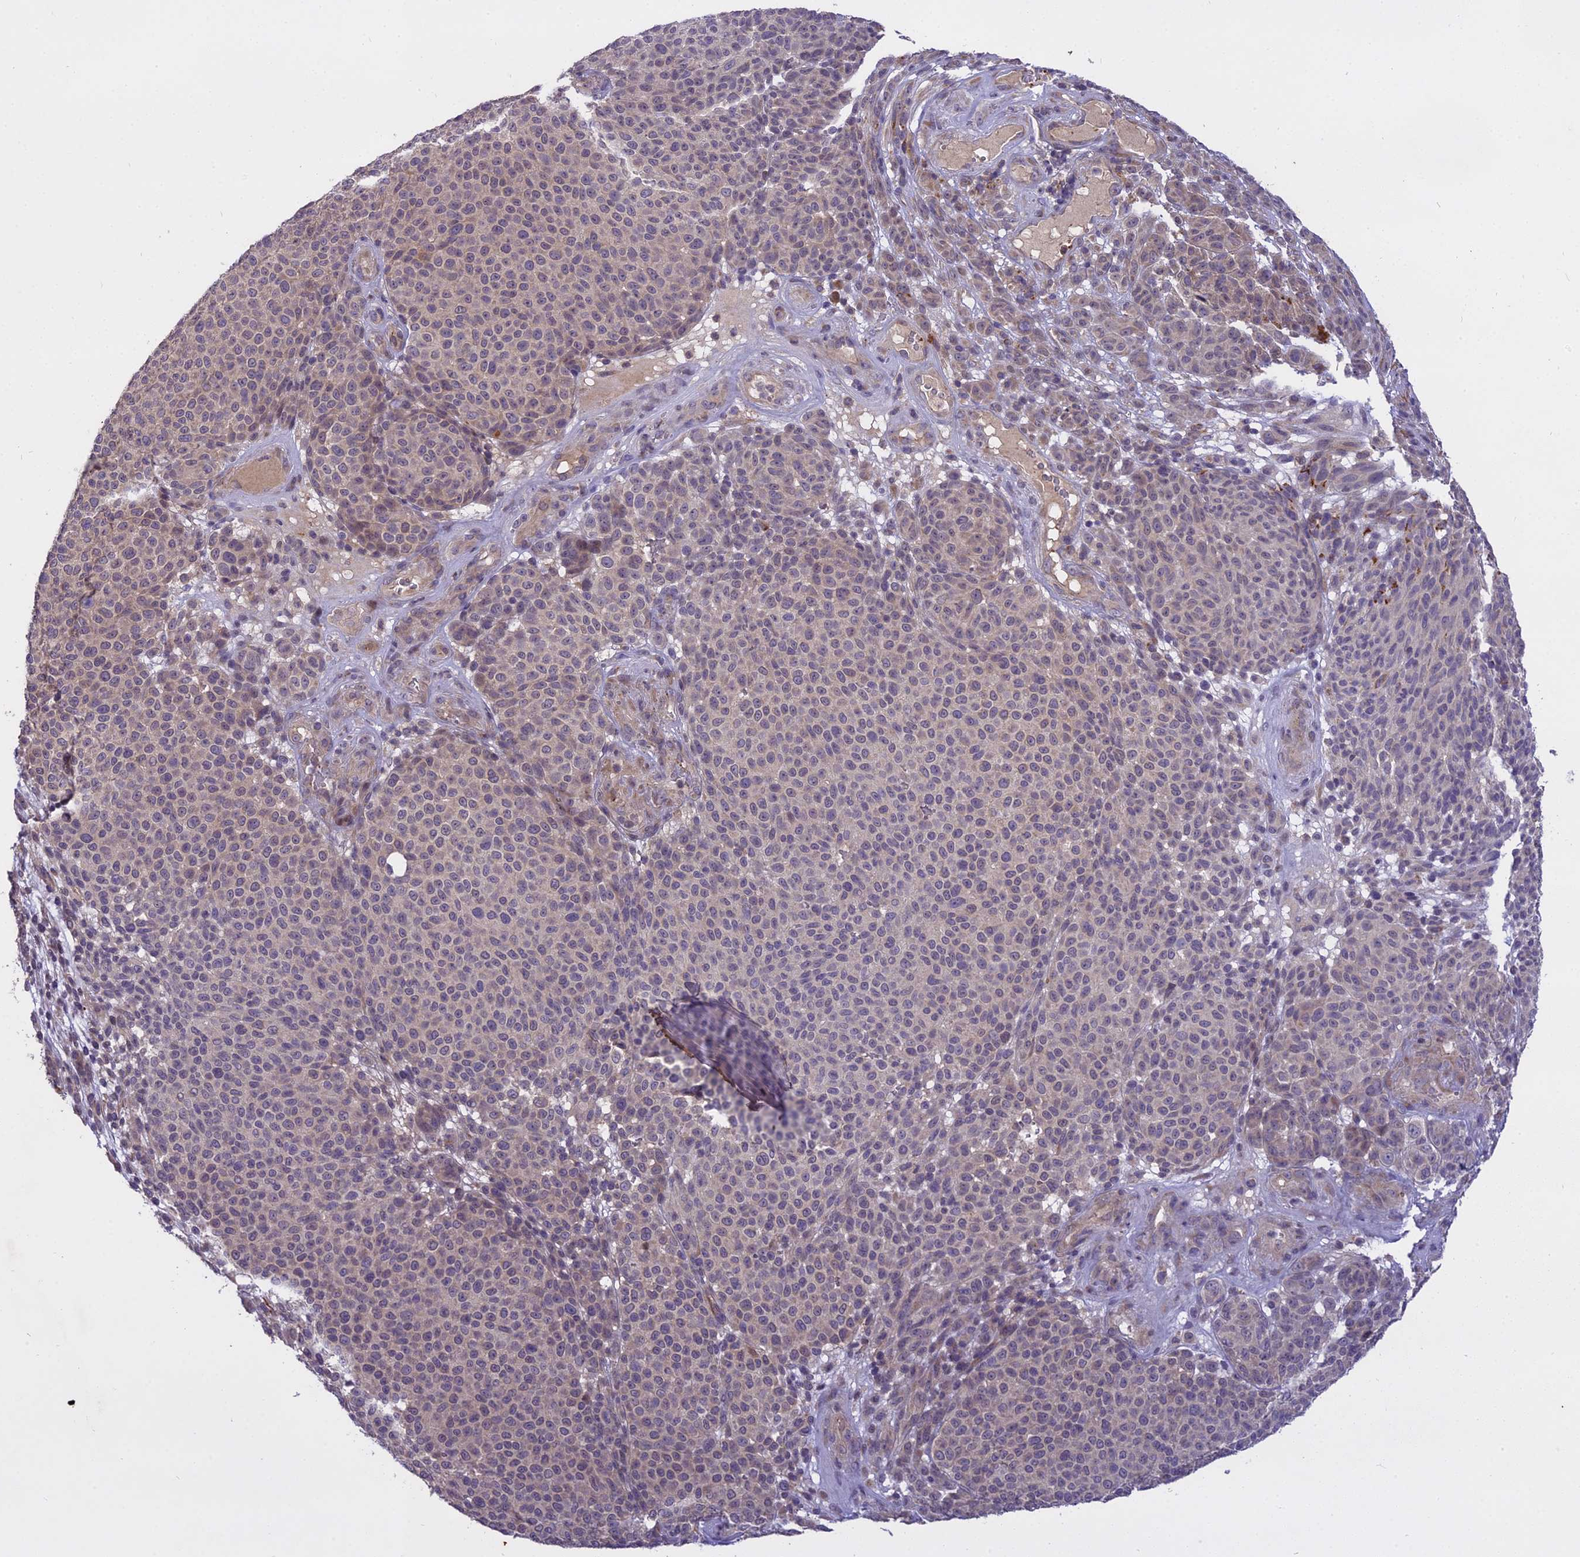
{"staining": {"intensity": "weak", "quantity": "<25%", "location": "cytoplasmic/membranous"}, "tissue": "melanoma", "cell_type": "Tumor cells", "image_type": "cancer", "snomed": [{"axis": "morphology", "description": "Malignant melanoma, NOS"}, {"axis": "topography", "description": "Skin"}], "caption": "Tumor cells are negative for brown protein staining in malignant melanoma.", "gene": "MEMO1", "patient": {"sex": "male", "age": 49}}